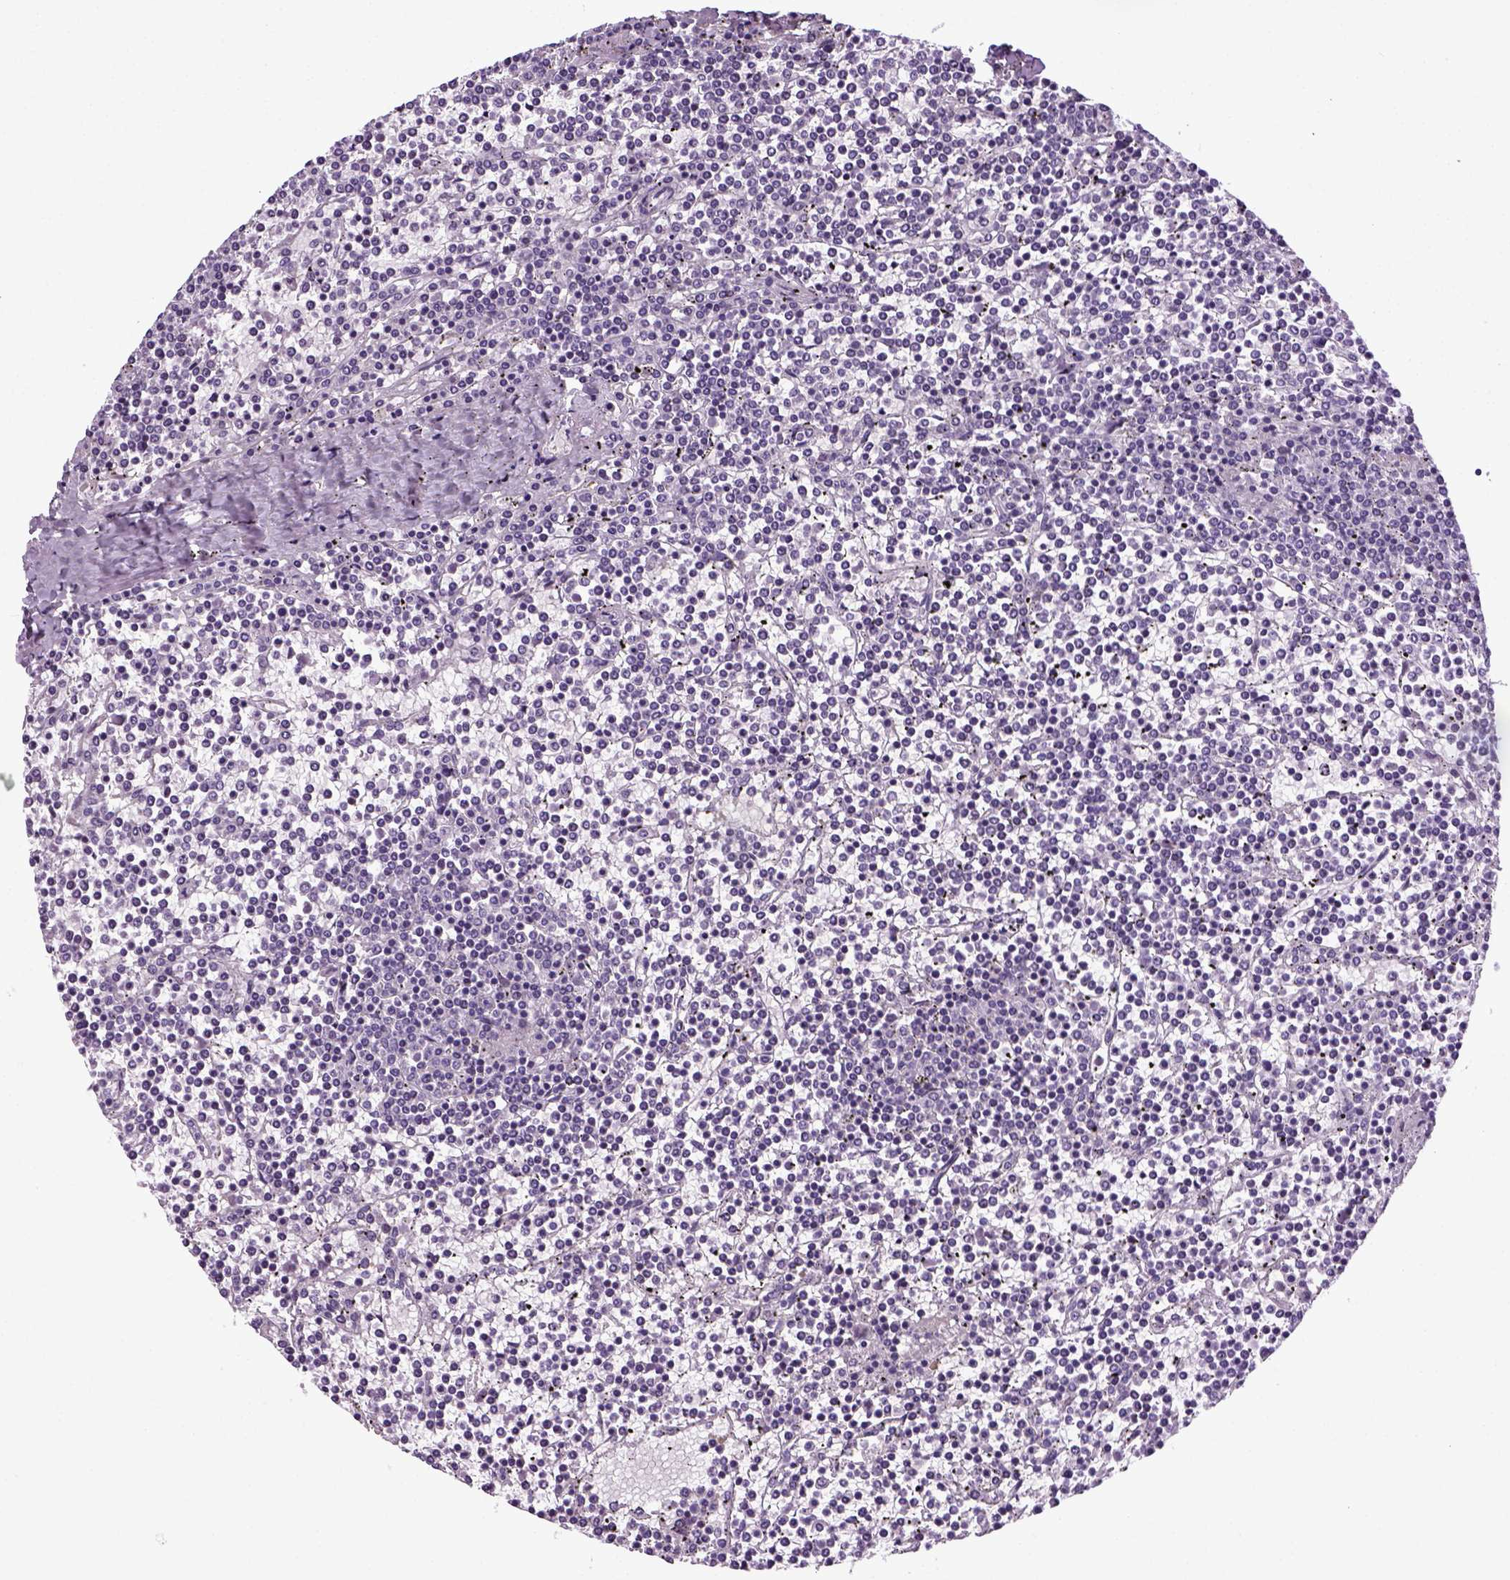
{"staining": {"intensity": "negative", "quantity": "none", "location": "none"}, "tissue": "lymphoma", "cell_type": "Tumor cells", "image_type": "cancer", "snomed": [{"axis": "morphology", "description": "Malignant lymphoma, non-Hodgkin's type, Low grade"}, {"axis": "topography", "description": "Spleen"}], "caption": "Low-grade malignant lymphoma, non-Hodgkin's type stained for a protein using immunohistochemistry exhibits no staining tumor cells.", "gene": "HMCN2", "patient": {"sex": "female", "age": 19}}